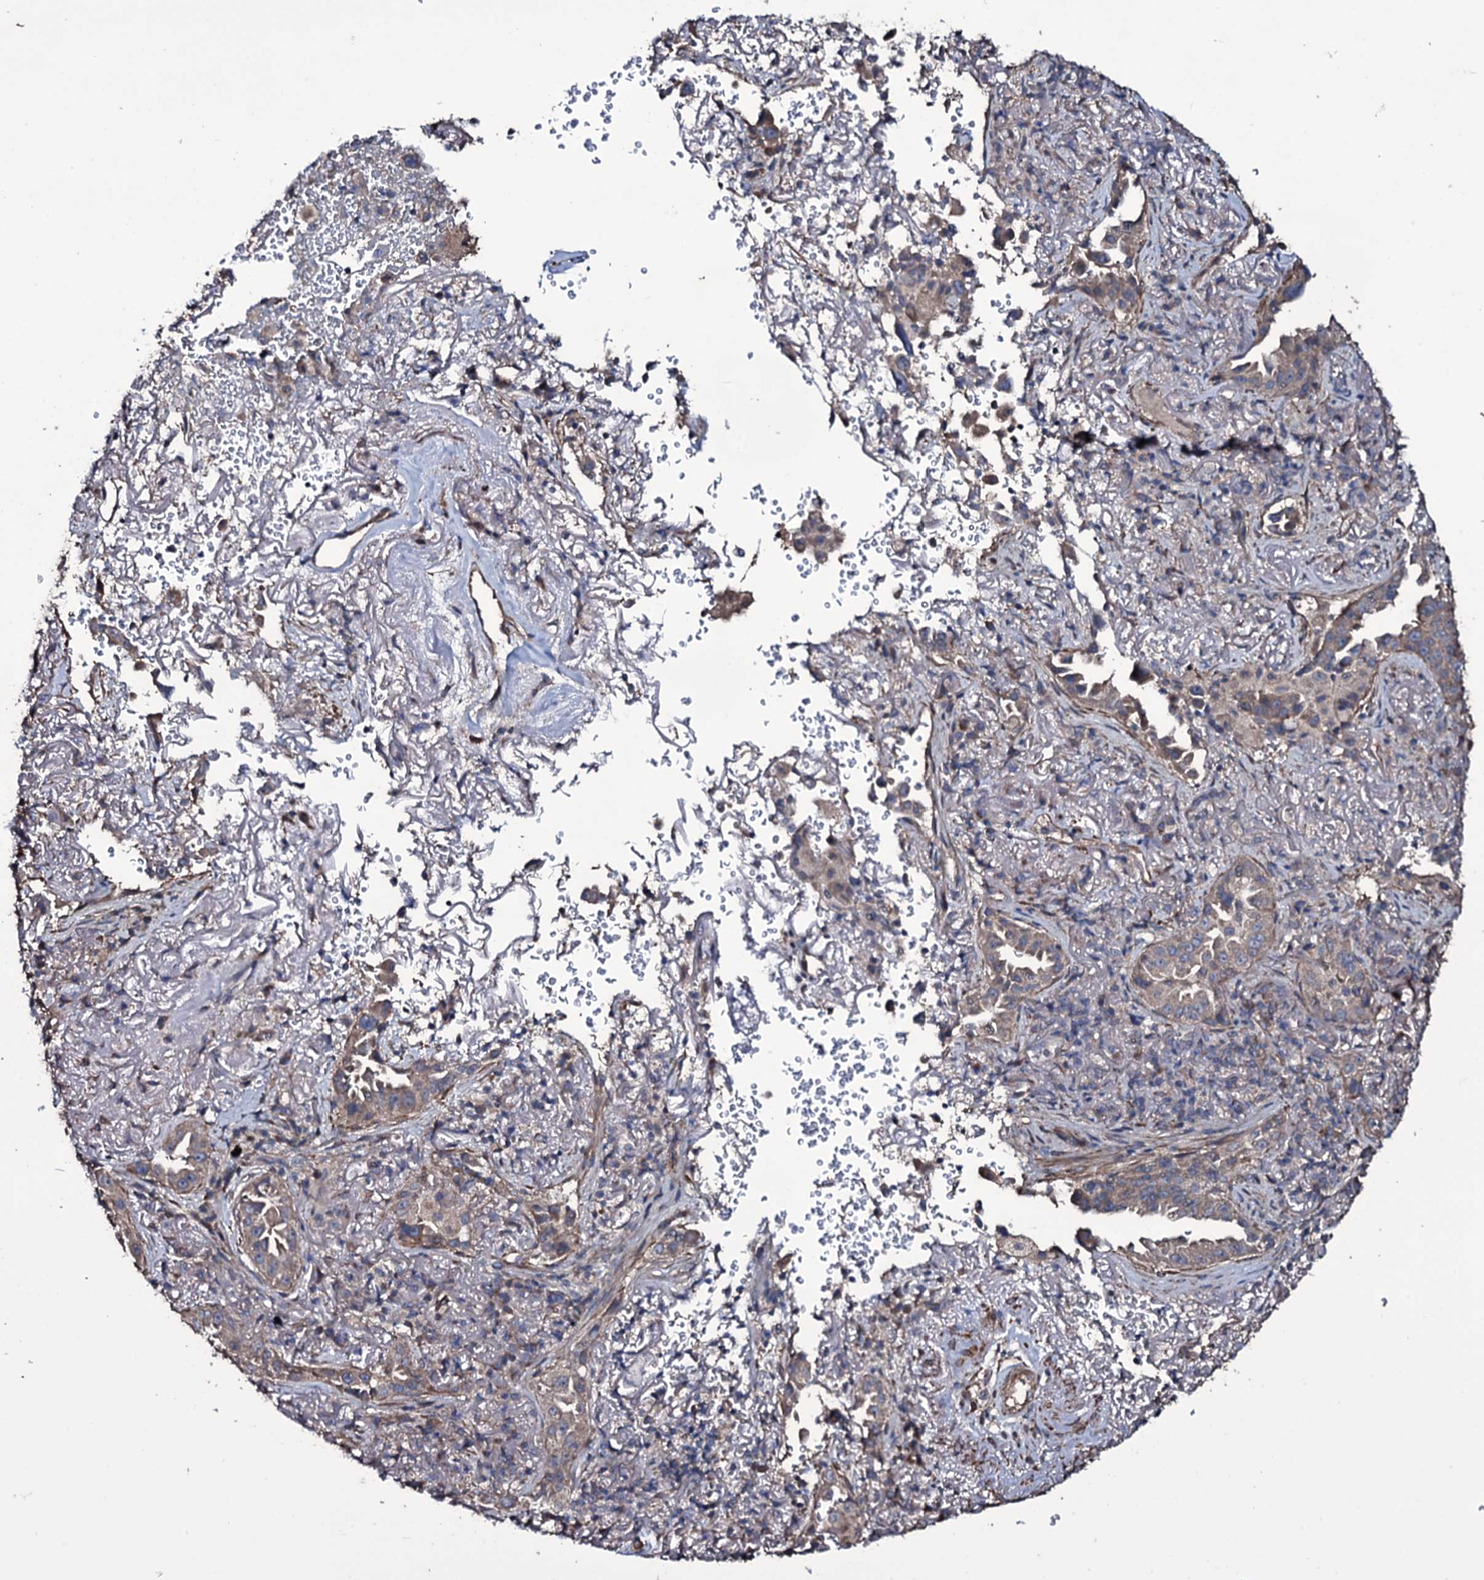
{"staining": {"intensity": "weak", "quantity": ">75%", "location": "cytoplasmic/membranous"}, "tissue": "lung cancer", "cell_type": "Tumor cells", "image_type": "cancer", "snomed": [{"axis": "morphology", "description": "Adenocarcinoma, NOS"}, {"axis": "topography", "description": "Lung"}], "caption": "IHC photomicrograph of neoplastic tissue: human adenocarcinoma (lung) stained using immunohistochemistry (IHC) demonstrates low levels of weak protein expression localized specifically in the cytoplasmic/membranous of tumor cells, appearing as a cytoplasmic/membranous brown color.", "gene": "WIPF3", "patient": {"sex": "female", "age": 69}}